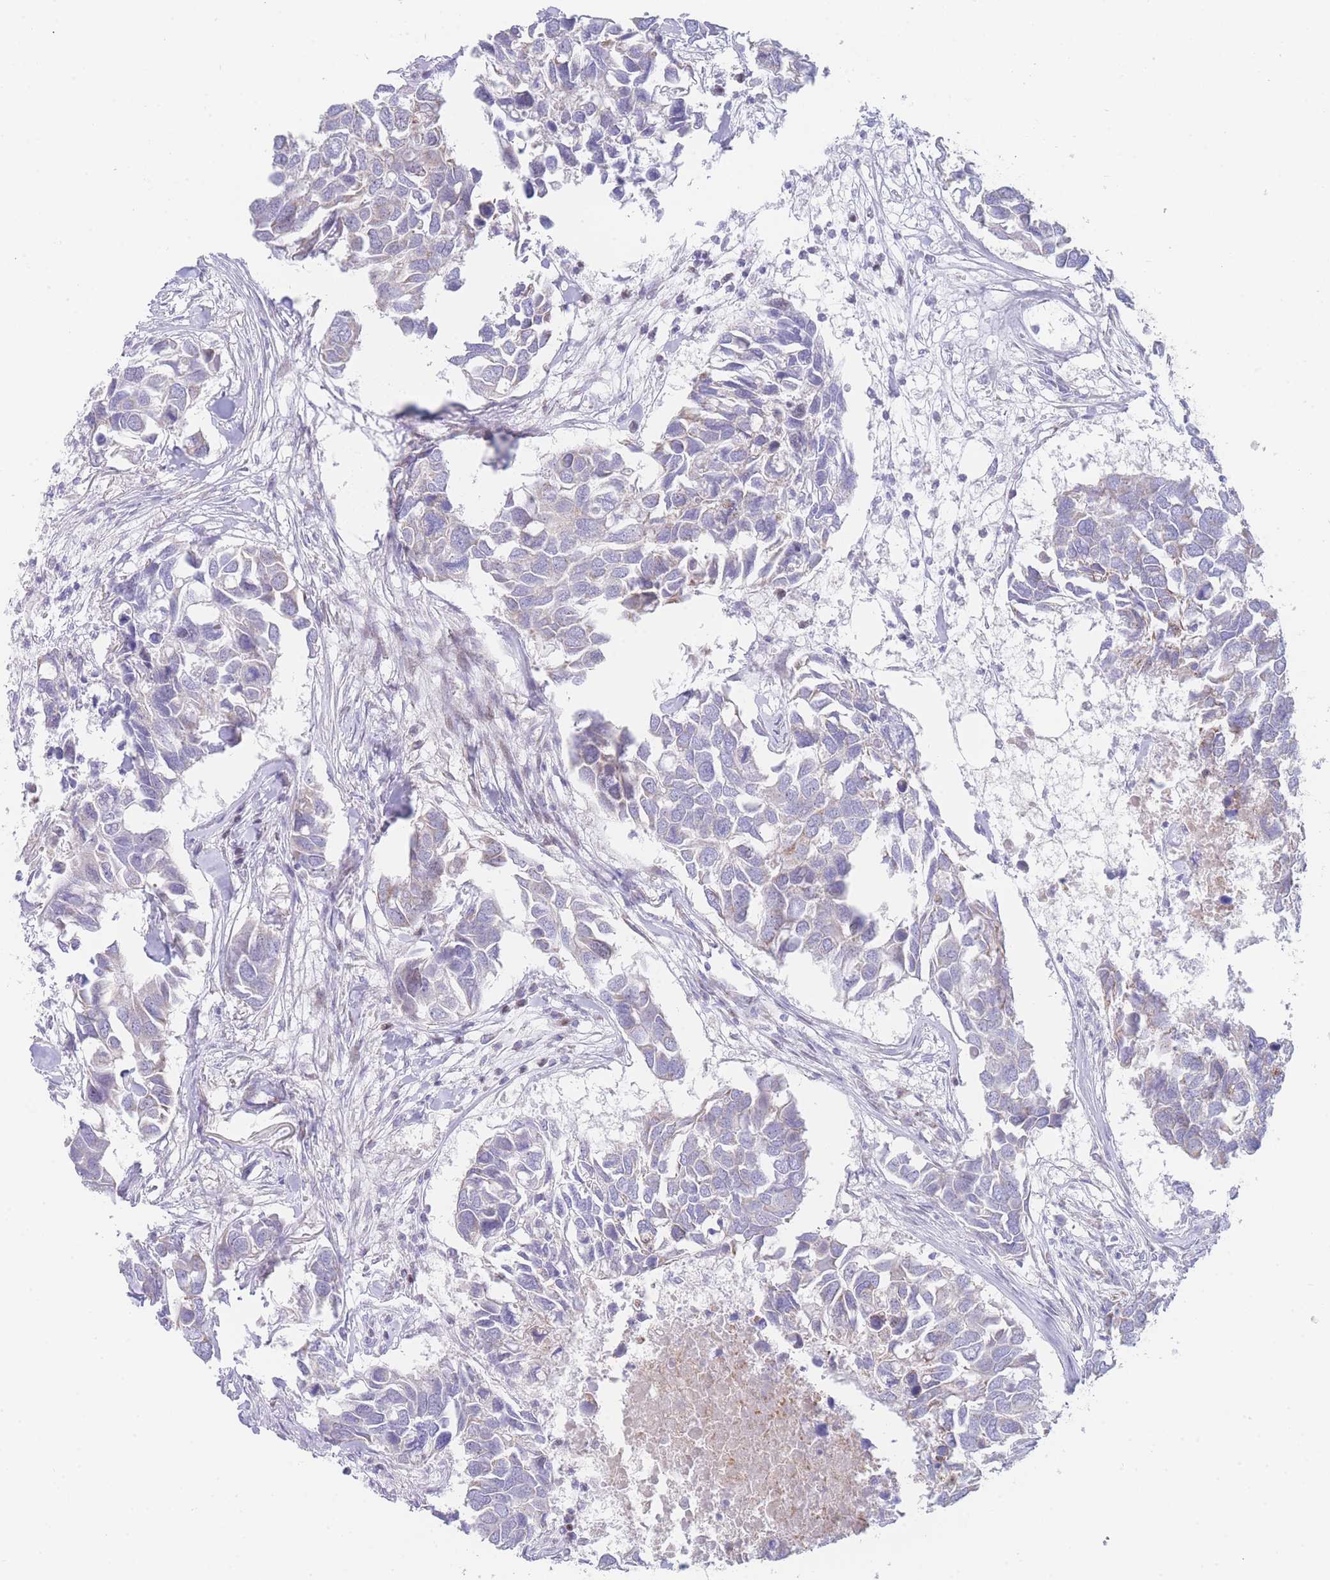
{"staining": {"intensity": "negative", "quantity": "none", "location": "none"}, "tissue": "breast cancer", "cell_type": "Tumor cells", "image_type": "cancer", "snomed": [{"axis": "morphology", "description": "Duct carcinoma"}, {"axis": "topography", "description": "Breast"}], "caption": "Immunohistochemical staining of human invasive ductal carcinoma (breast) shows no significant positivity in tumor cells.", "gene": "GPAM", "patient": {"sex": "female", "age": 83}}